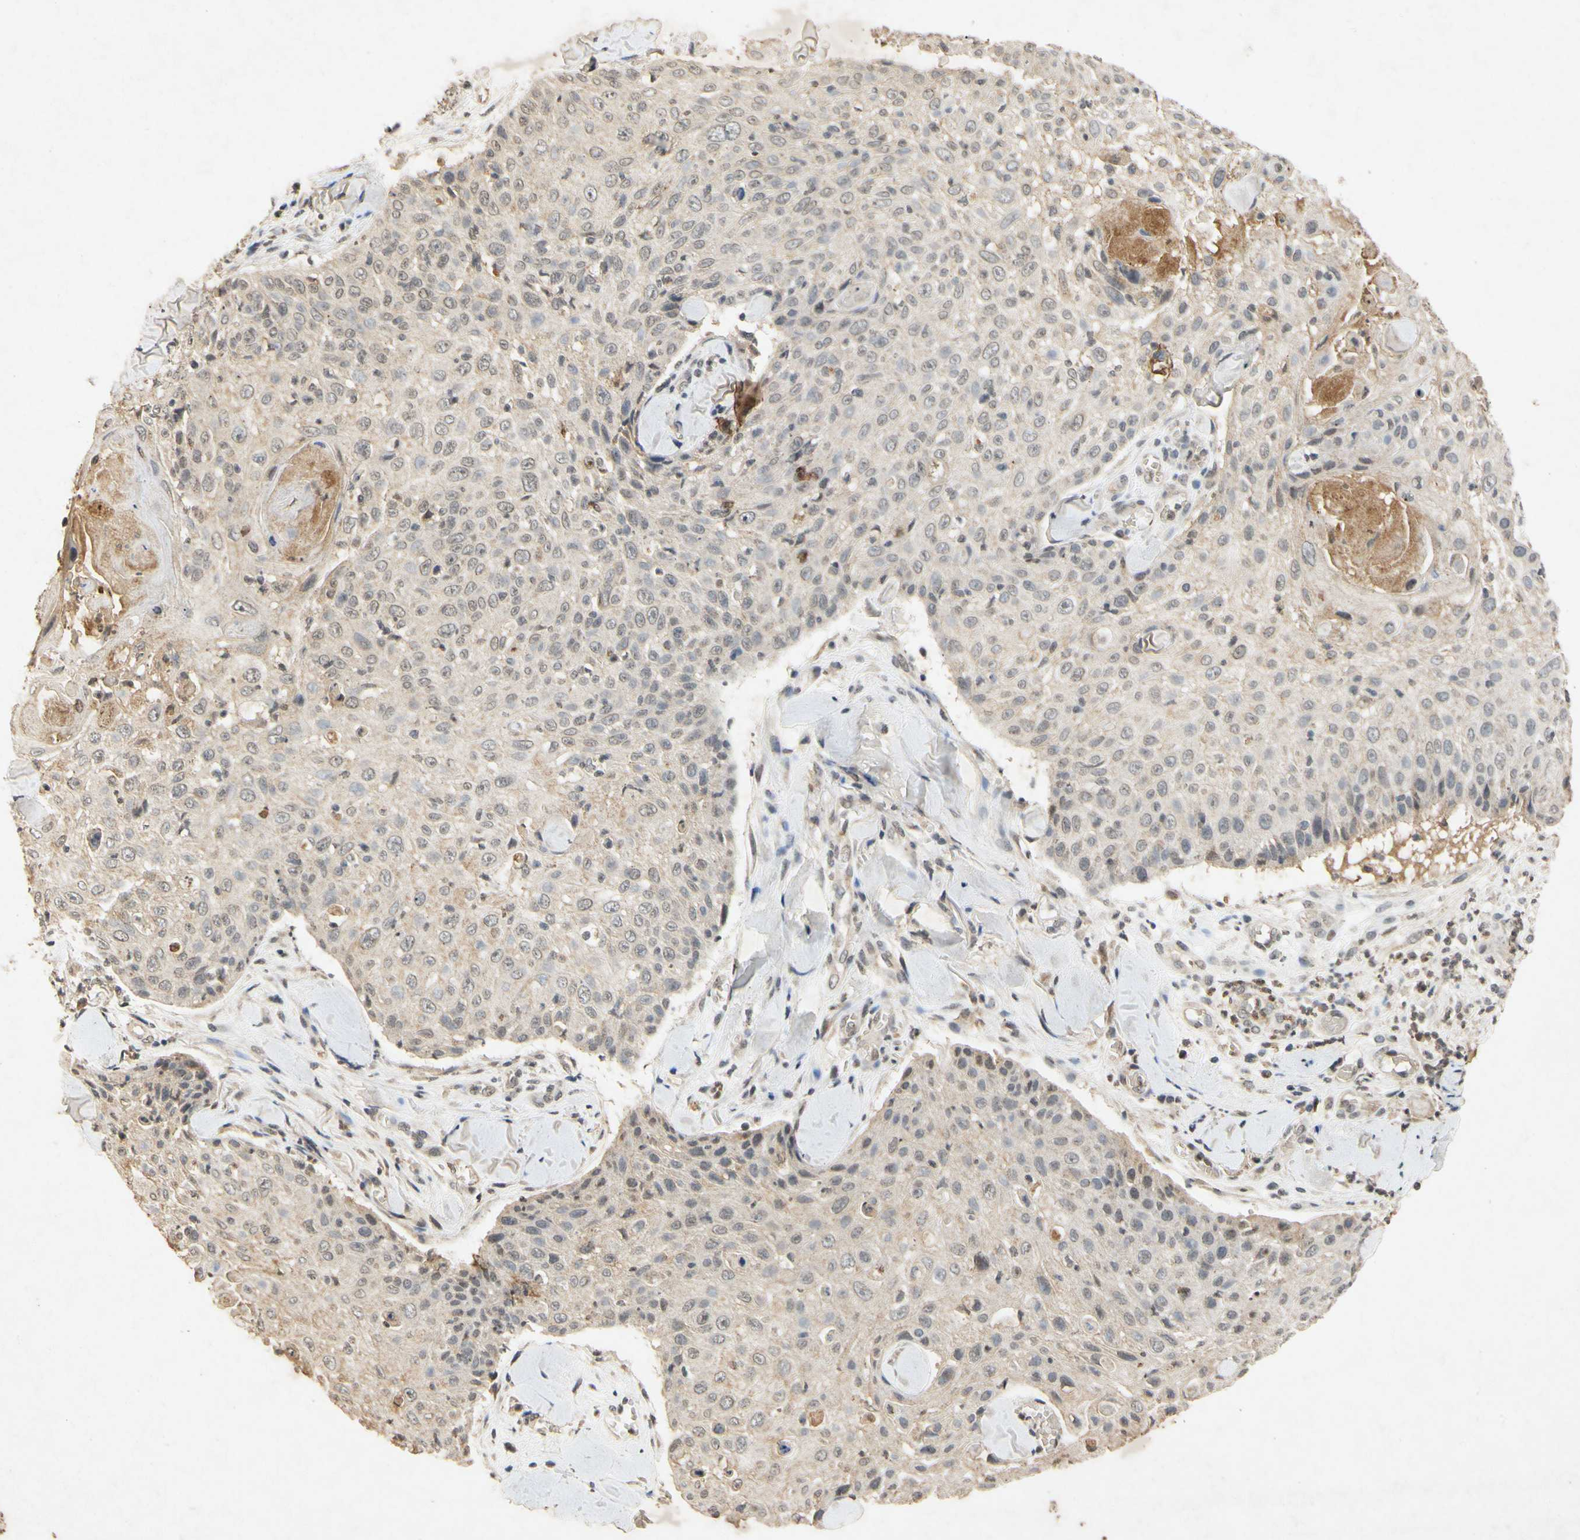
{"staining": {"intensity": "weak", "quantity": "25%-75%", "location": "cytoplasmic/membranous"}, "tissue": "skin cancer", "cell_type": "Tumor cells", "image_type": "cancer", "snomed": [{"axis": "morphology", "description": "Squamous cell carcinoma, NOS"}, {"axis": "topography", "description": "Skin"}], "caption": "Human skin cancer (squamous cell carcinoma) stained with a protein marker shows weak staining in tumor cells.", "gene": "CP", "patient": {"sex": "male", "age": 86}}